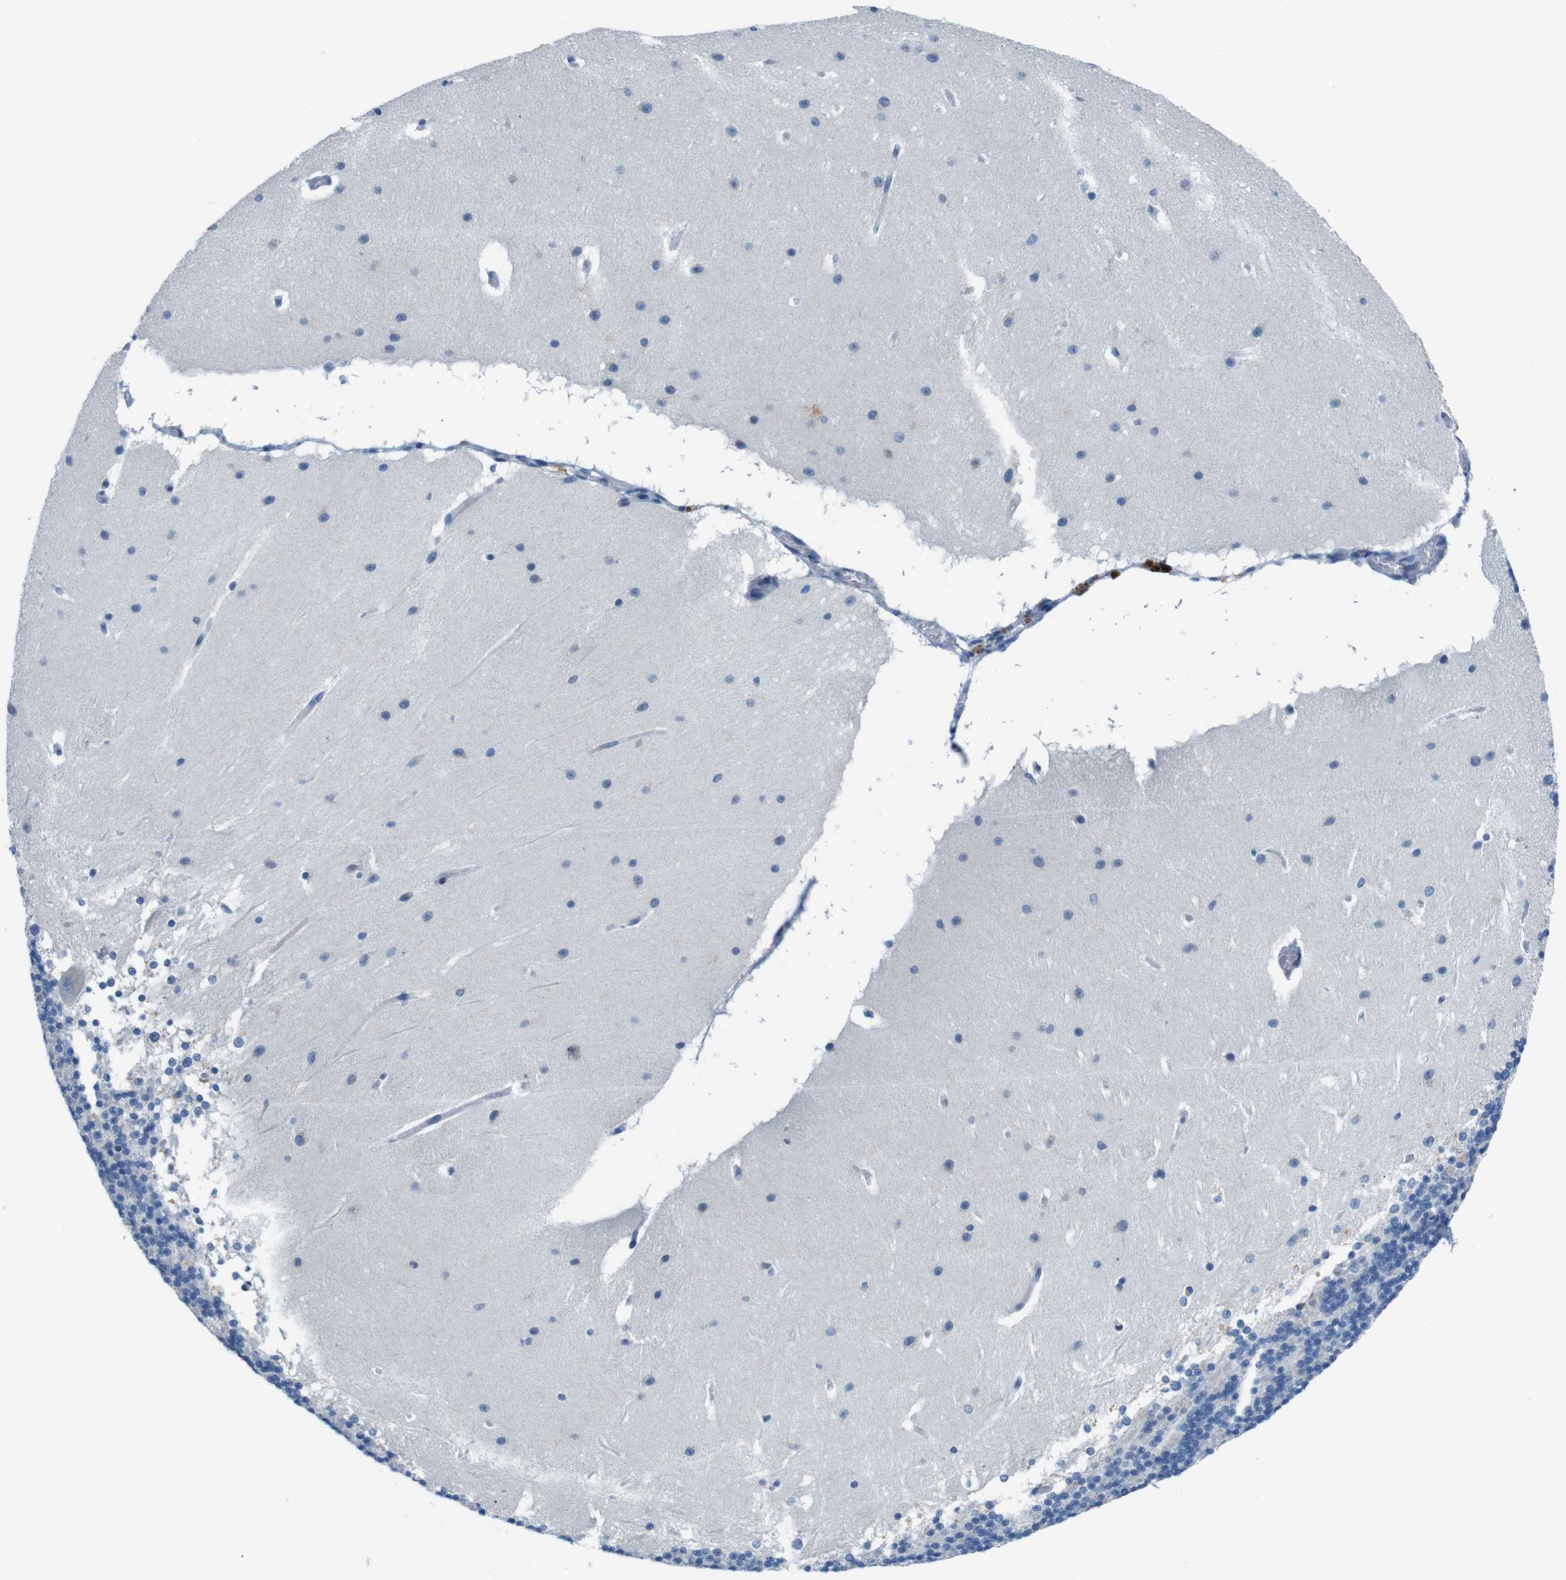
{"staining": {"intensity": "negative", "quantity": "none", "location": "none"}, "tissue": "cerebellum", "cell_type": "Cells in granular layer", "image_type": "normal", "snomed": [{"axis": "morphology", "description": "Normal tissue, NOS"}, {"axis": "topography", "description": "Cerebellum"}], "caption": "IHC histopathology image of normal cerebellum stained for a protein (brown), which demonstrates no staining in cells in granular layer.", "gene": "GOLGA2", "patient": {"sex": "female", "age": 19}}